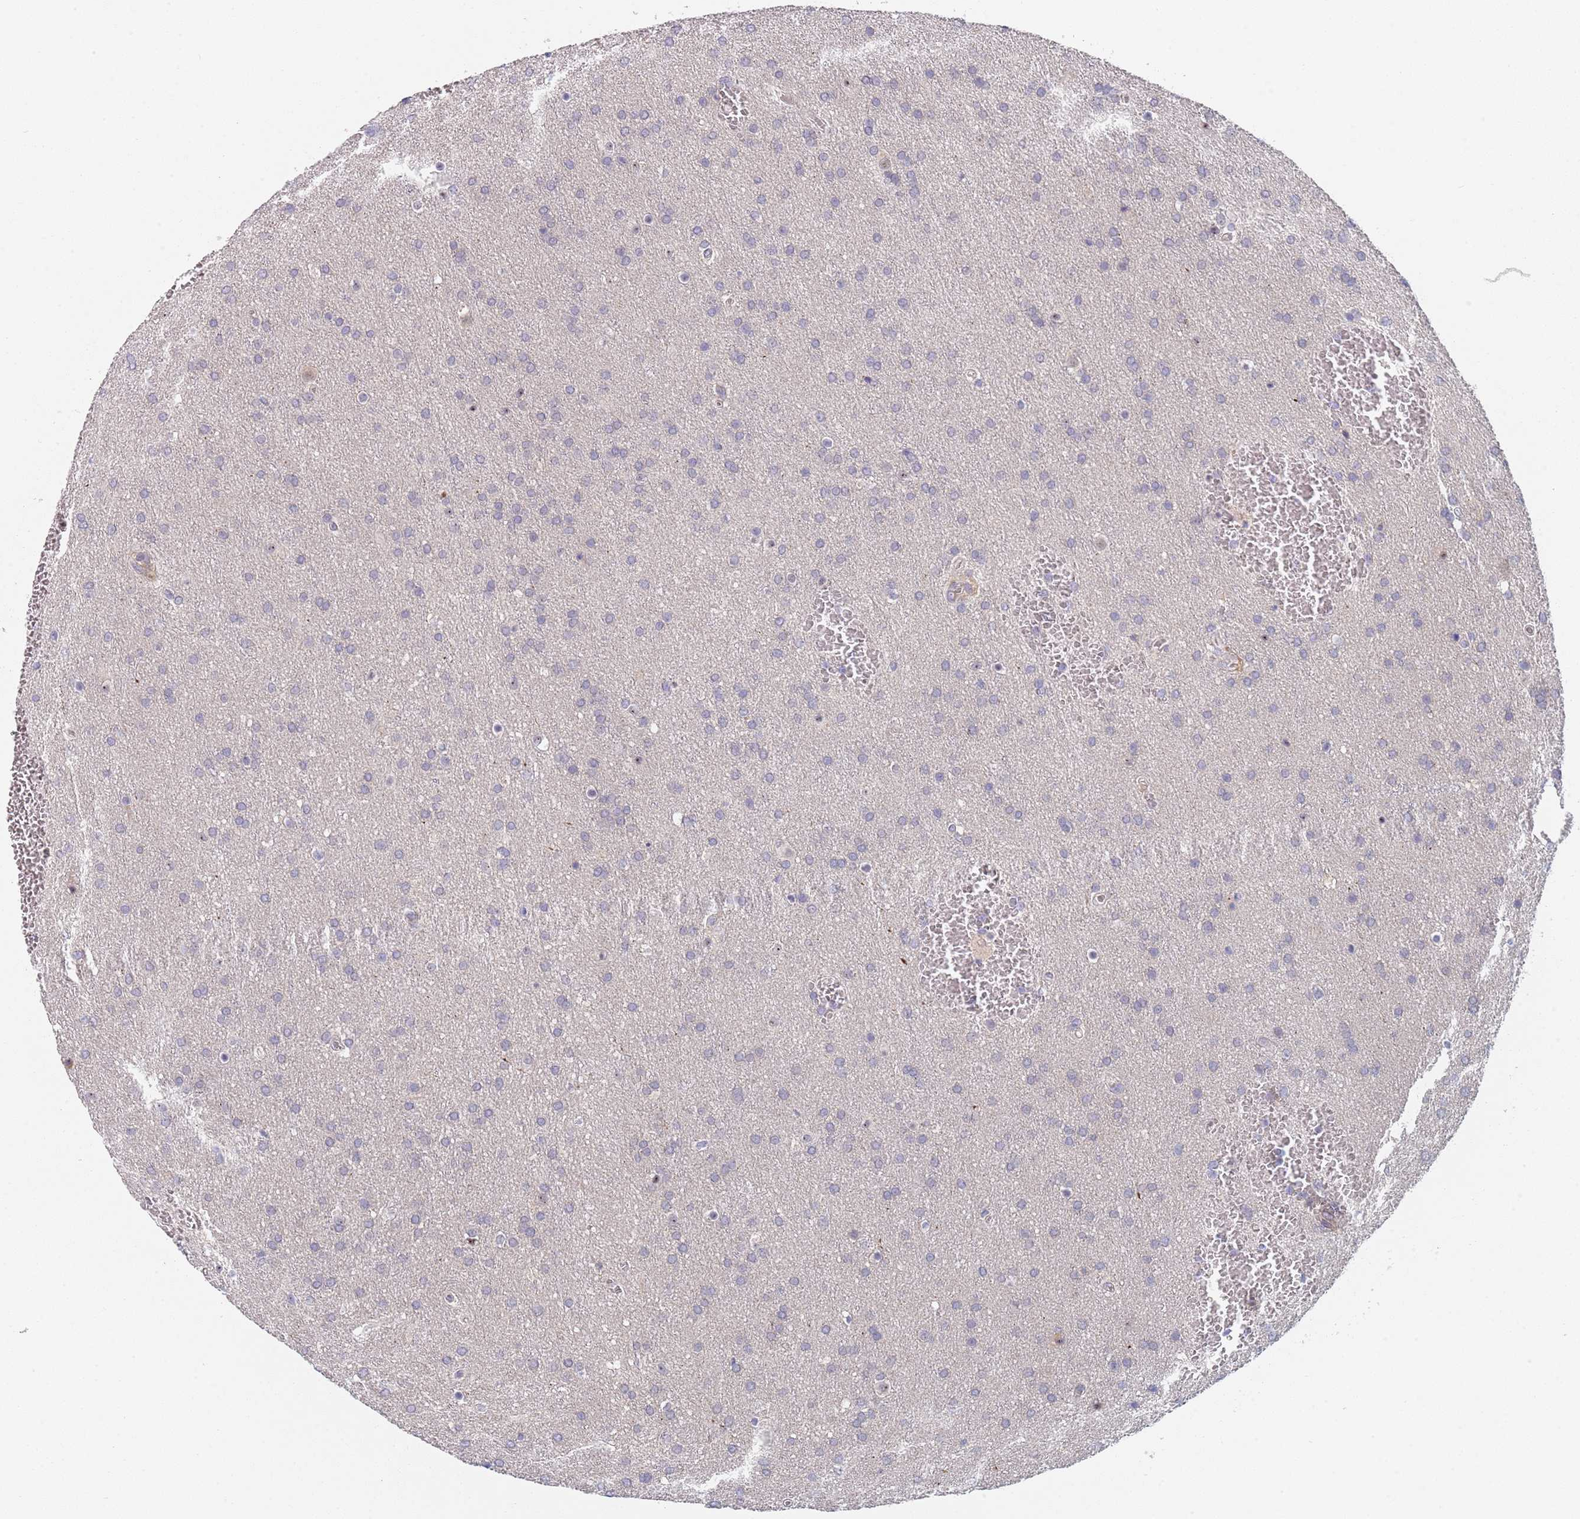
{"staining": {"intensity": "negative", "quantity": "none", "location": "none"}, "tissue": "glioma", "cell_type": "Tumor cells", "image_type": "cancer", "snomed": [{"axis": "morphology", "description": "Glioma, malignant, Low grade"}, {"axis": "topography", "description": "Brain"}], "caption": "A photomicrograph of human low-grade glioma (malignant) is negative for staining in tumor cells.", "gene": "PLCL2", "patient": {"sex": "female", "age": 32}}